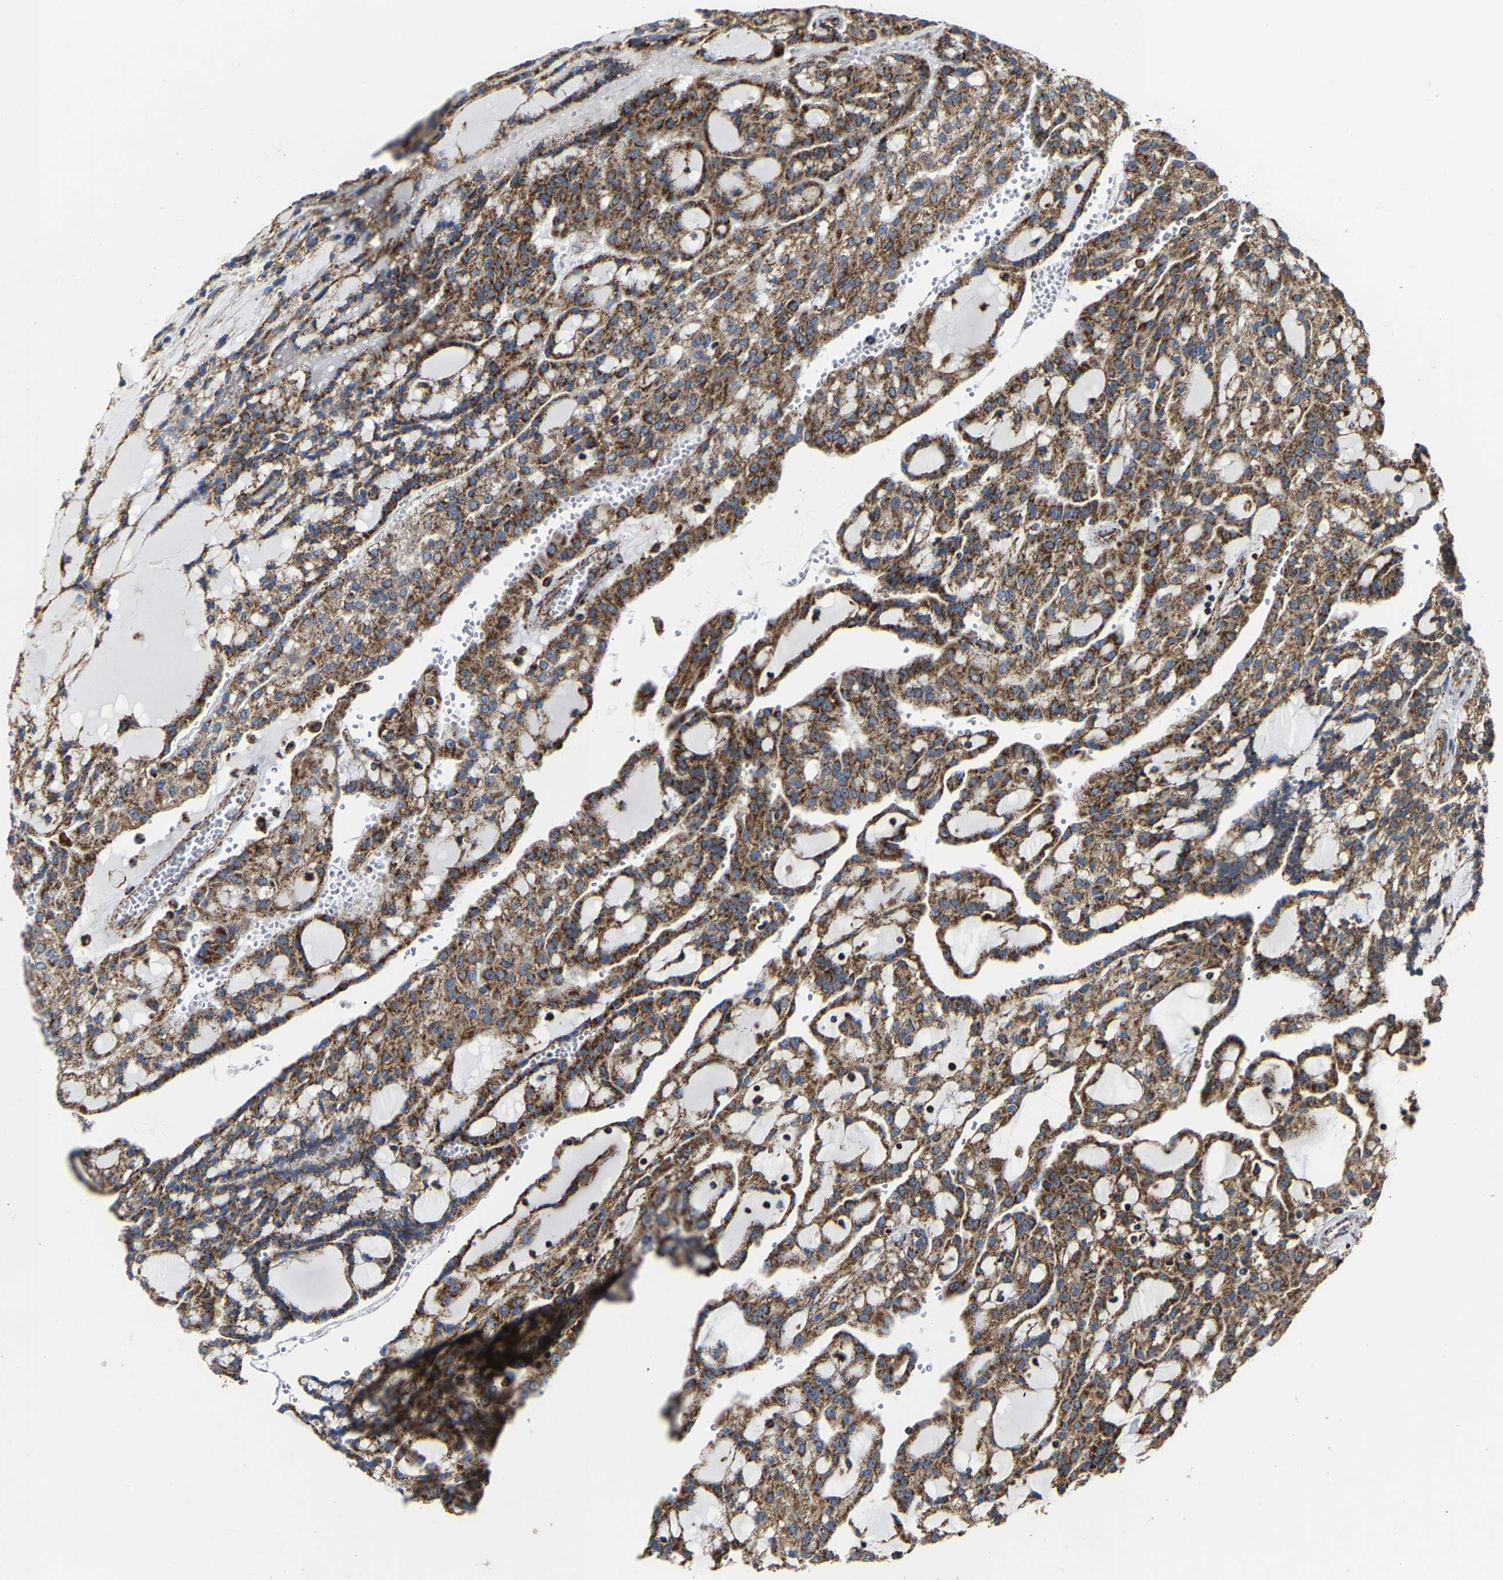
{"staining": {"intensity": "strong", "quantity": ">75%", "location": "cytoplasmic/membranous"}, "tissue": "renal cancer", "cell_type": "Tumor cells", "image_type": "cancer", "snomed": [{"axis": "morphology", "description": "Adenocarcinoma, NOS"}, {"axis": "topography", "description": "Kidney"}], "caption": "The immunohistochemical stain labels strong cytoplasmic/membranous expression in tumor cells of renal cancer (adenocarcinoma) tissue.", "gene": "NDUFV3", "patient": {"sex": "male", "age": 63}}